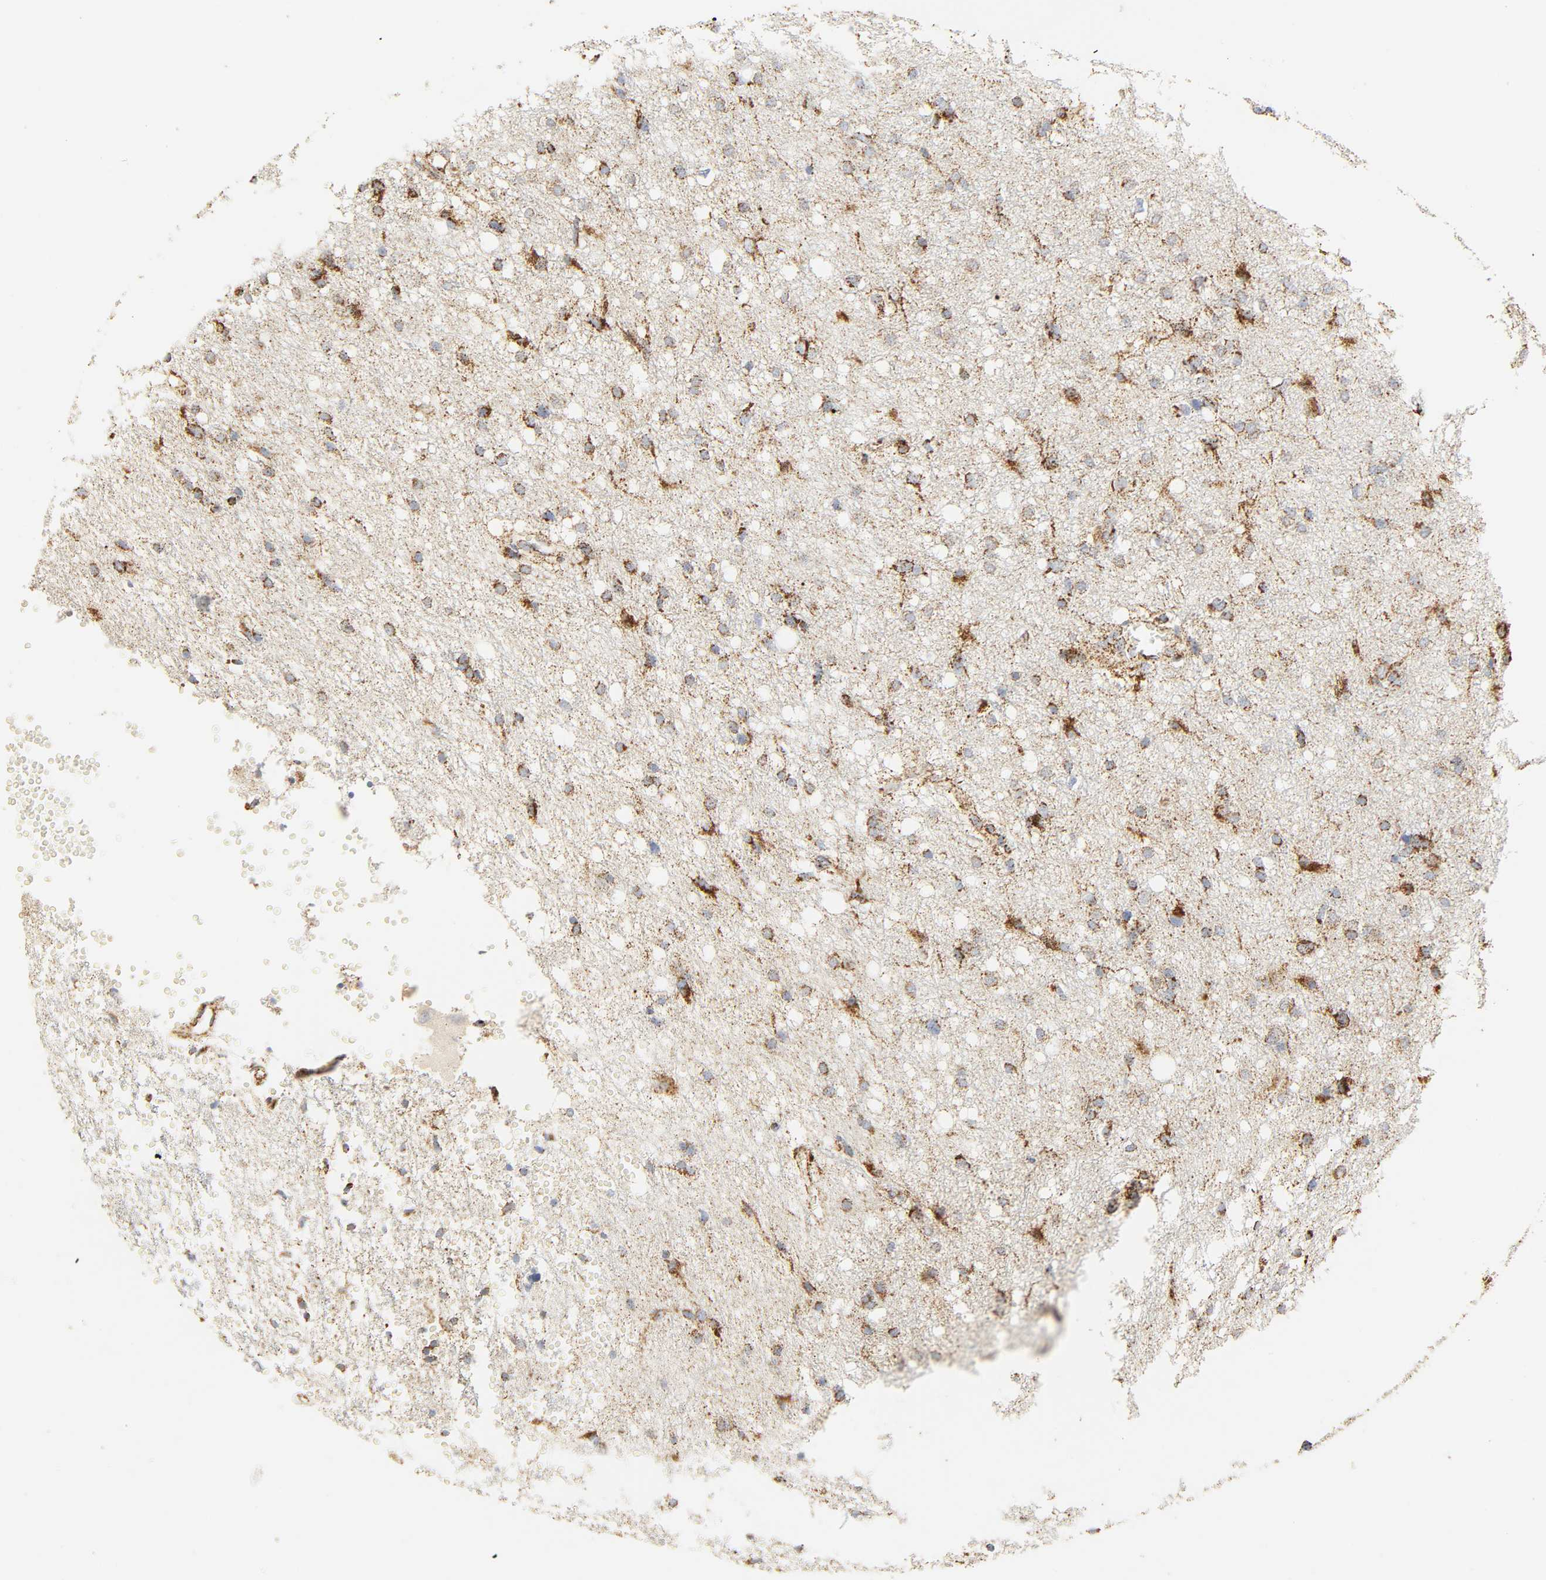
{"staining": {"intensity": "weak", "quantity": "25%-75%", "location": "cytoplasmic/membranous"}, "tissue": "glioma", "cell_type": "Tumor cells", "image_type": "cancer", "snomed": [{"axis": "morphology", "description": "Glioma, malignant, High grade"}, {"axis": "topography", "description": "Brain"}], "caption": "Tumor cells display low levels of weak cytoplasmic/membranous expression in approximately 25%-75% of cells in malignant glioma (high-grade).", "gene": "ACAT1", "patient": {"sex": "female", "age": 59}}